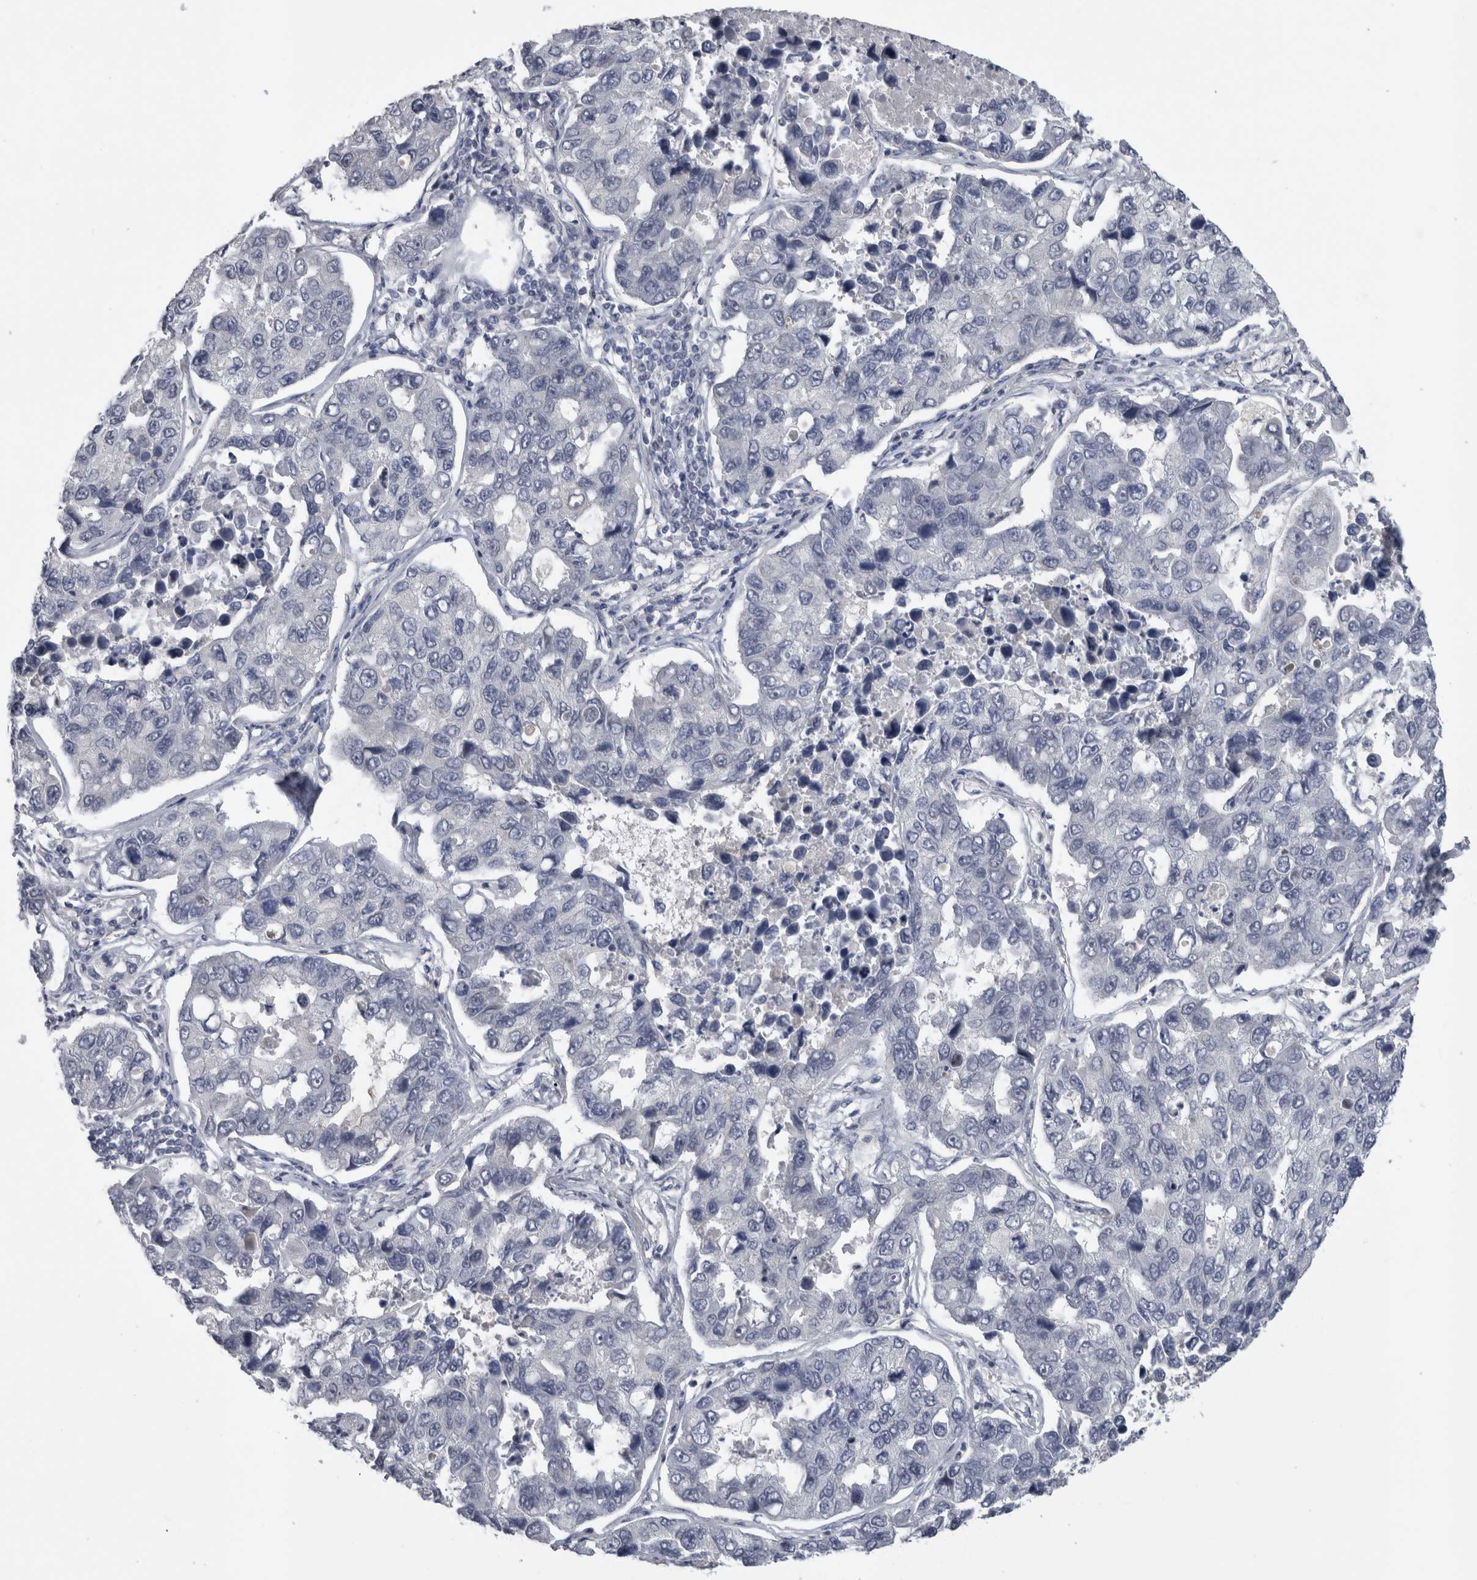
{"staining": {"intensity": "negative", "quantity": "none", "location": "none"}, "tissue": "lung cancer", "cell_type": "Tumor cells", "image_type": "cancer", "snomed": [{"axis": "morphology", "description": "Adenocarcinoma, NOS"}, {"axis": "topography", "description": "Lung"}], "caption": "Lung adenocarcinoma stained for a protein using immunohistochemistry exhibits no positivity tumor cells.", "gene": "NAPRT", "patient": {"sex": "male", "age": 64}}